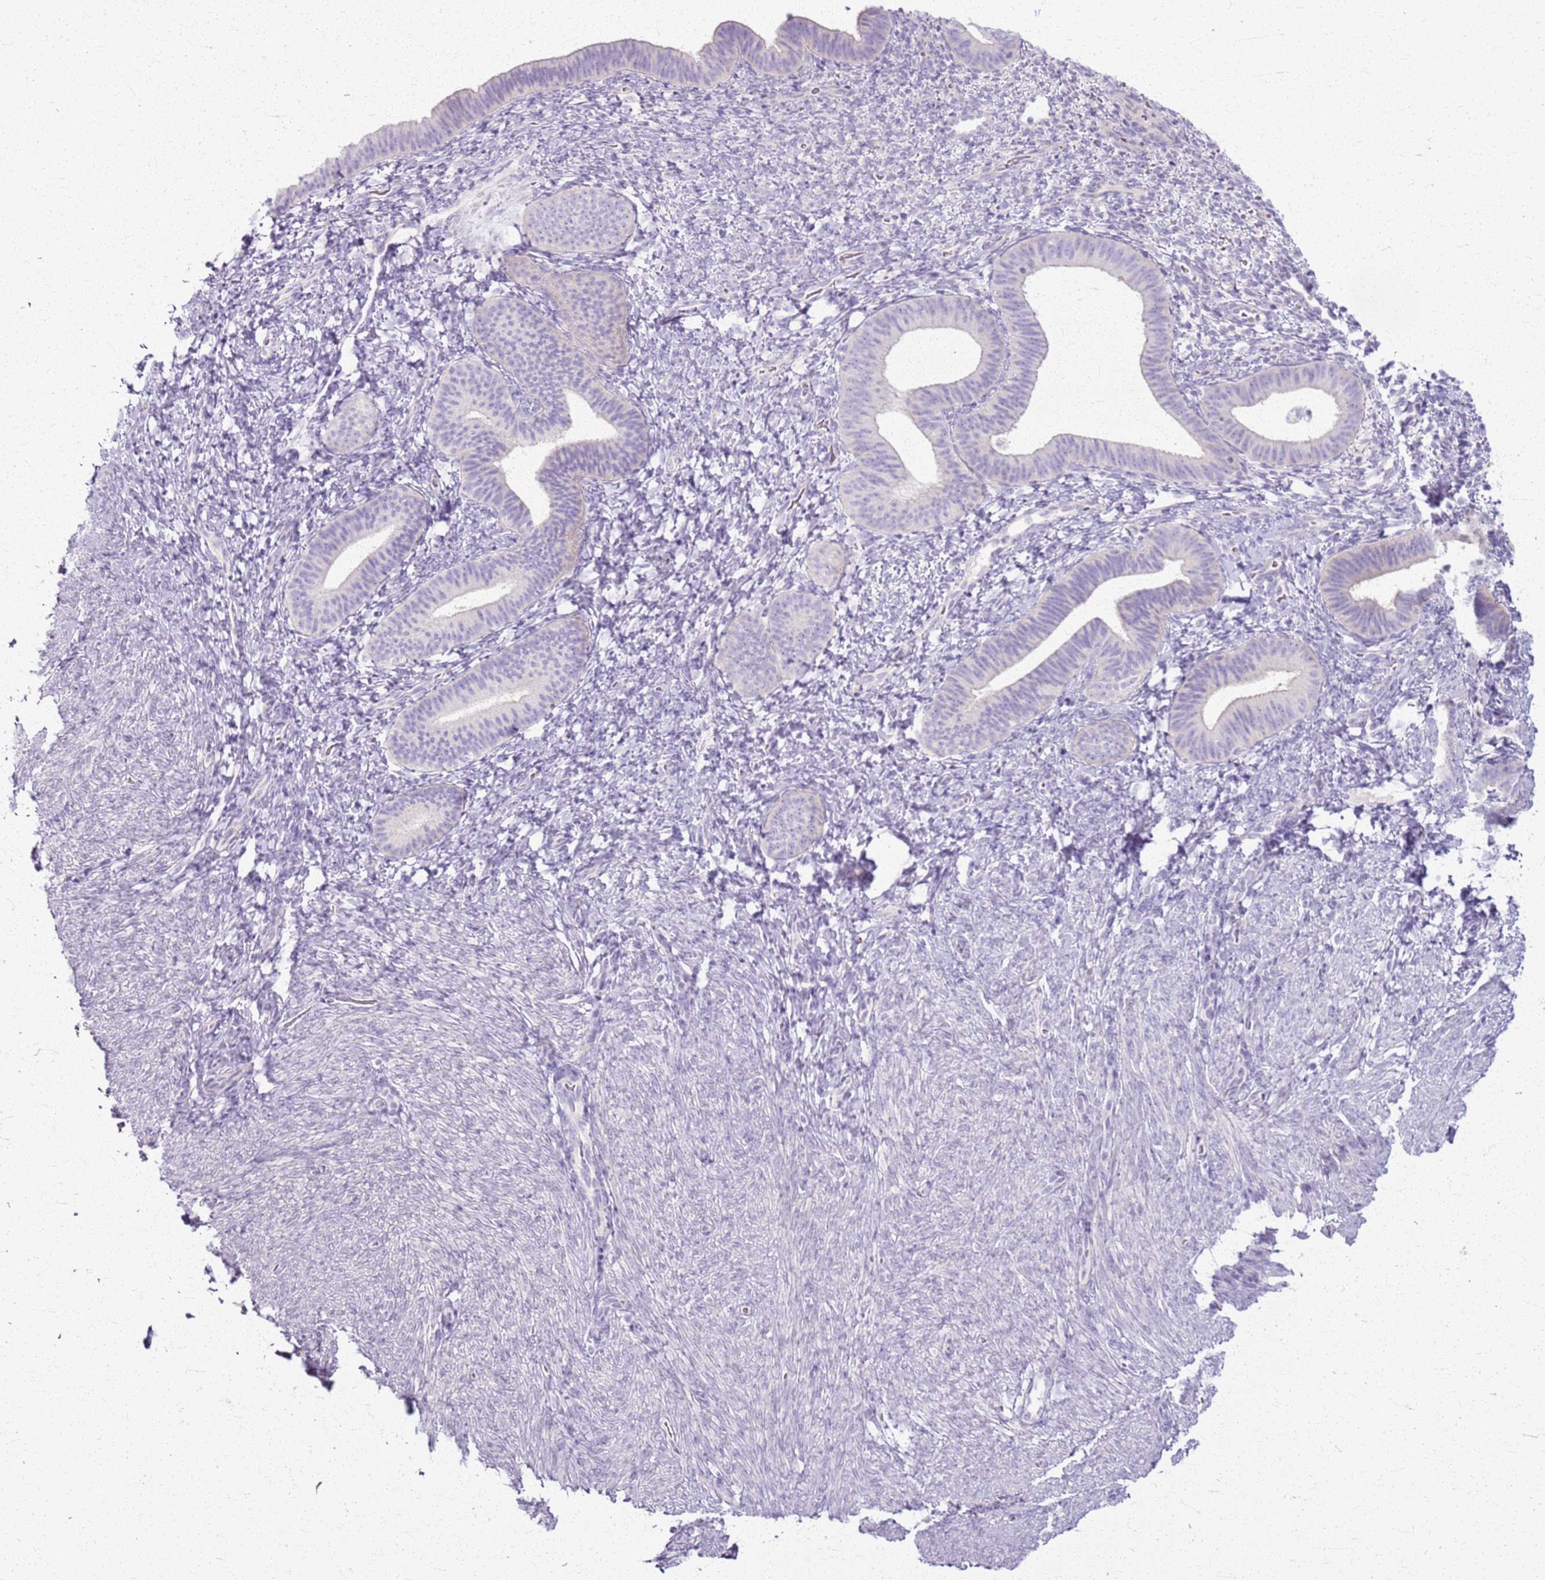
{"staining": {"intensity": "negative", "quantity": "none", "location": "none"}, "tissue": "endometrium", "cell_type": "Cells in endometrial stroma", "image_type": "normal", "snomed": [{"axis": "morphology", "description": "Normal tissue, NOS"}, {"axis": "topography", "description": "Endometrium"}], "caption": "Immunohistochemistry (IHC) micrograph of unremarkable endometrium stained for a protein (brown), which reveals no expression in cells in endometrial stroma.", "gene": "CSRP3", "patient": {"sex": "female", "age": 65}}